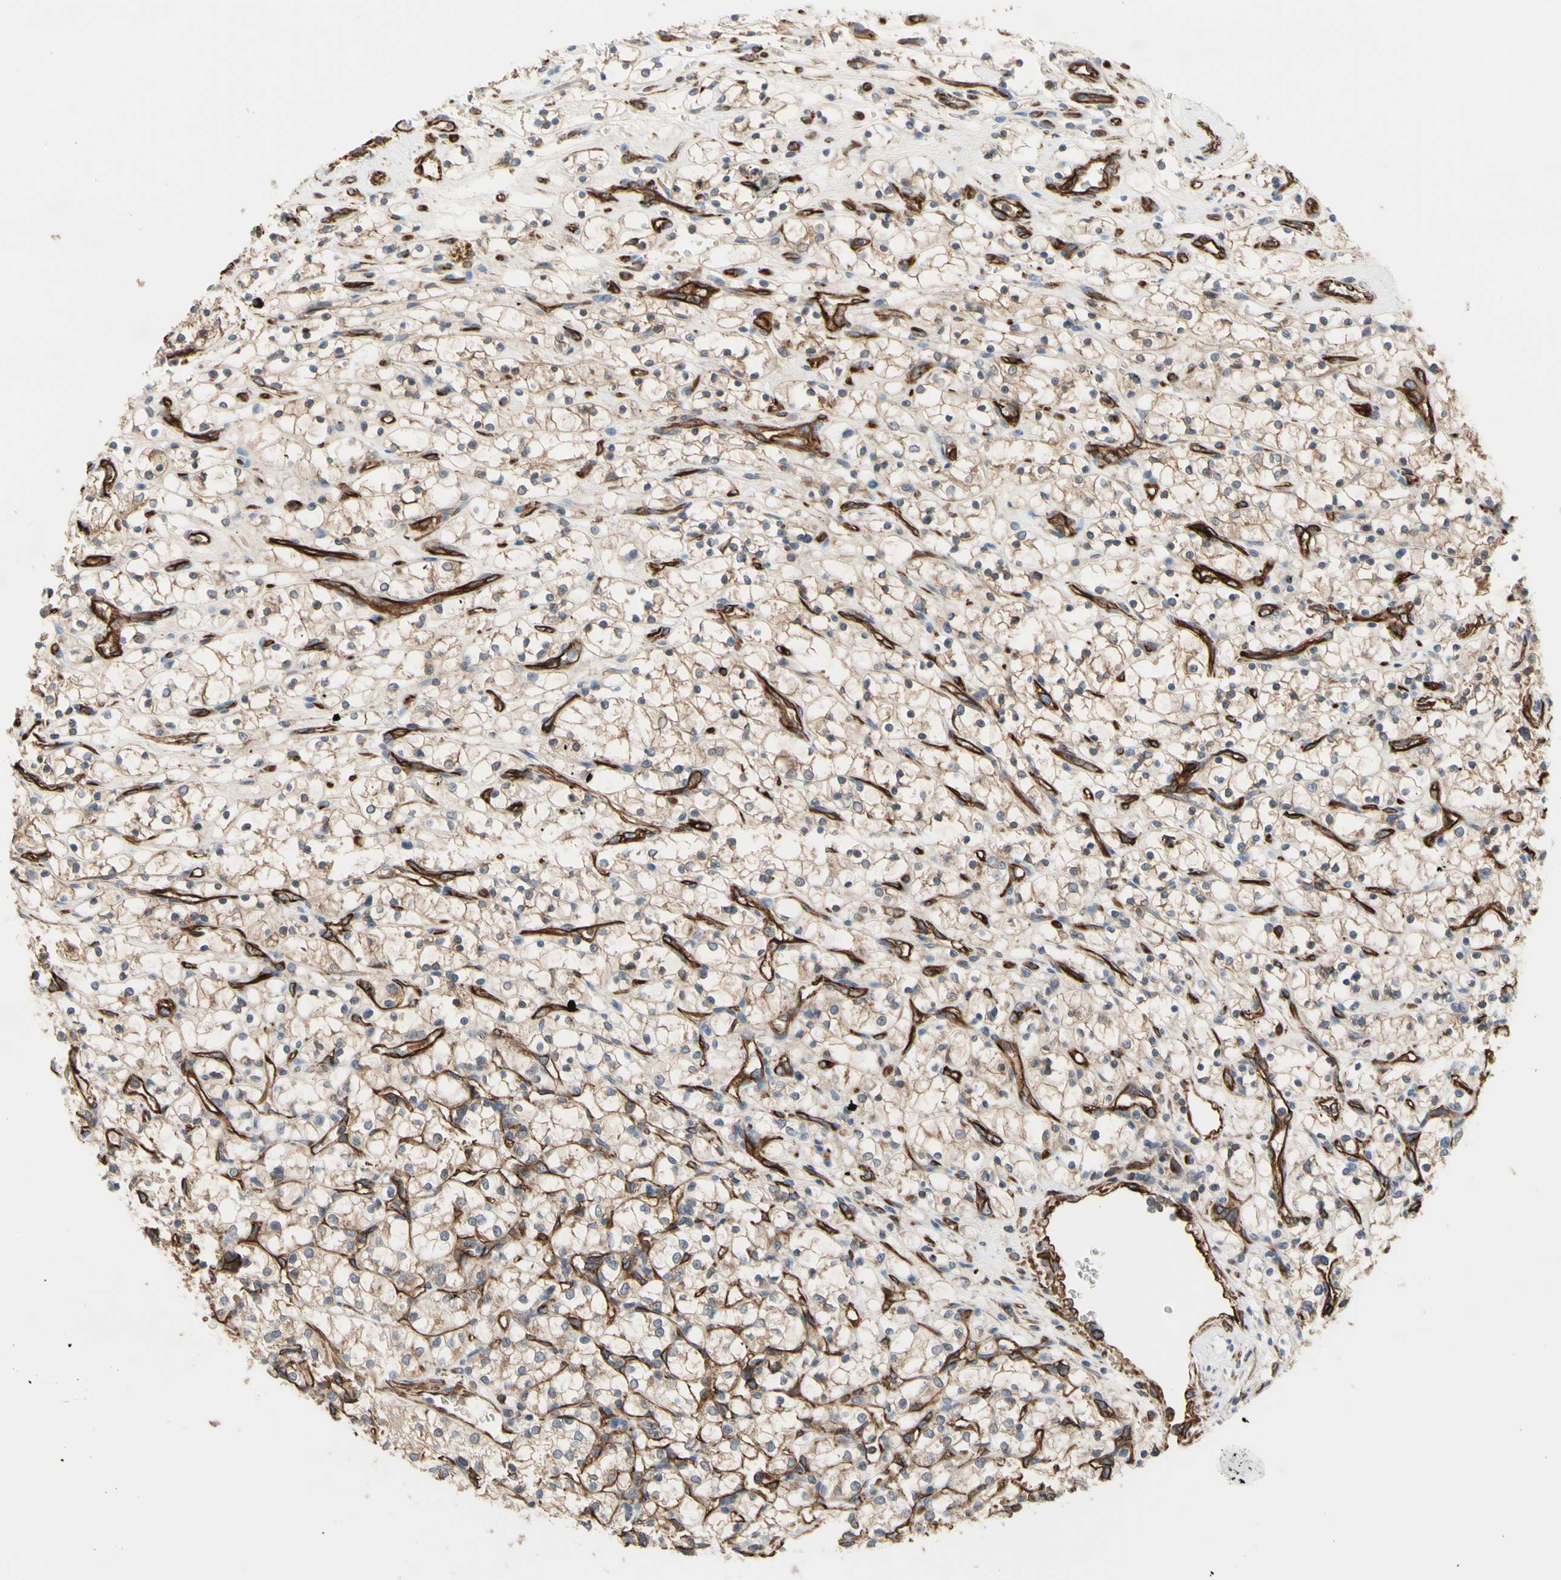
{"staining": {"intensity": "weak", "quantity": "25%-75%", "location": "cytoplasmic/membranous"}, "tissue": "renal cancer", "cell_type": "Tumor cells", "image_type": "cancer", "snomed": [{"axis": "morphology", "description": "Adenocarcinoma, NOS"}, {"axis": "topography", "description": "Kidney"}], "caption": "Adenocarcinoma (renal) stained with a brown dye reveals weak cytoplasmic/membranous positive expression in about 25%-75% of tumor cells.", "gene": "TRAF2", "patient": {"sex": "female", "age": 69}}